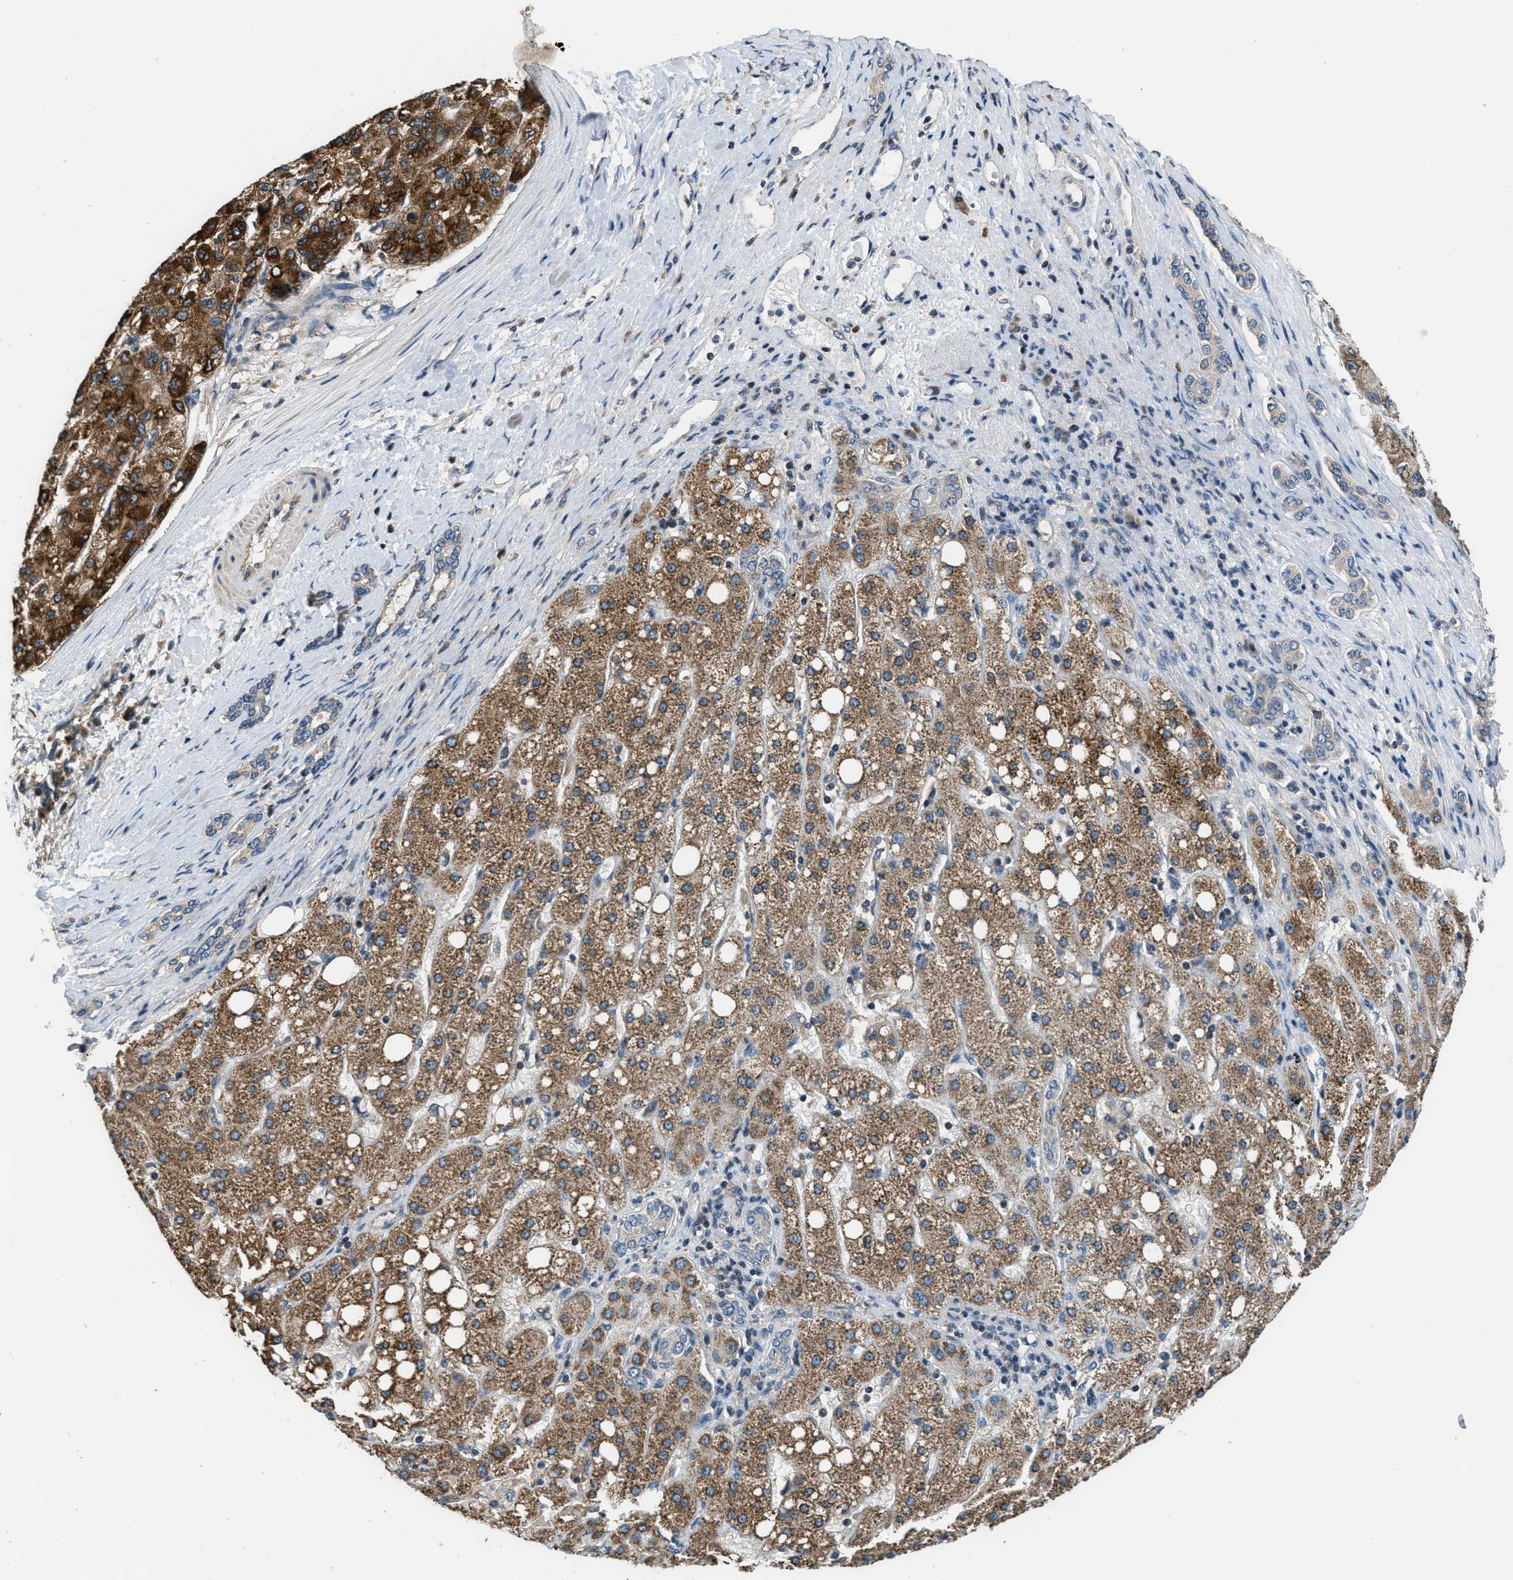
{"staining": {"intensity": "strong", "quantity": ">75%", "location": "cytoplasmic/membranous"}, "tissue": "liver cancer", "cell_type": "Tumor cells", "image_type": "cancer", "snomed": [{"axis": "morphology", "description": "Carcinoma, Hepatocellular, NOS"}, {"axis": "topography", "description": "Liver"}], "caption": "Immunohistochemical staining of liver cancer (hepatocellular carcinoma) reveals high levels of strong cytoplasmic/membranous positivity in about >75% of tumor cells. Nuclei are stained in blue.", "gene": "NAT1", "patient": {"sex": "male", "age": 80}}